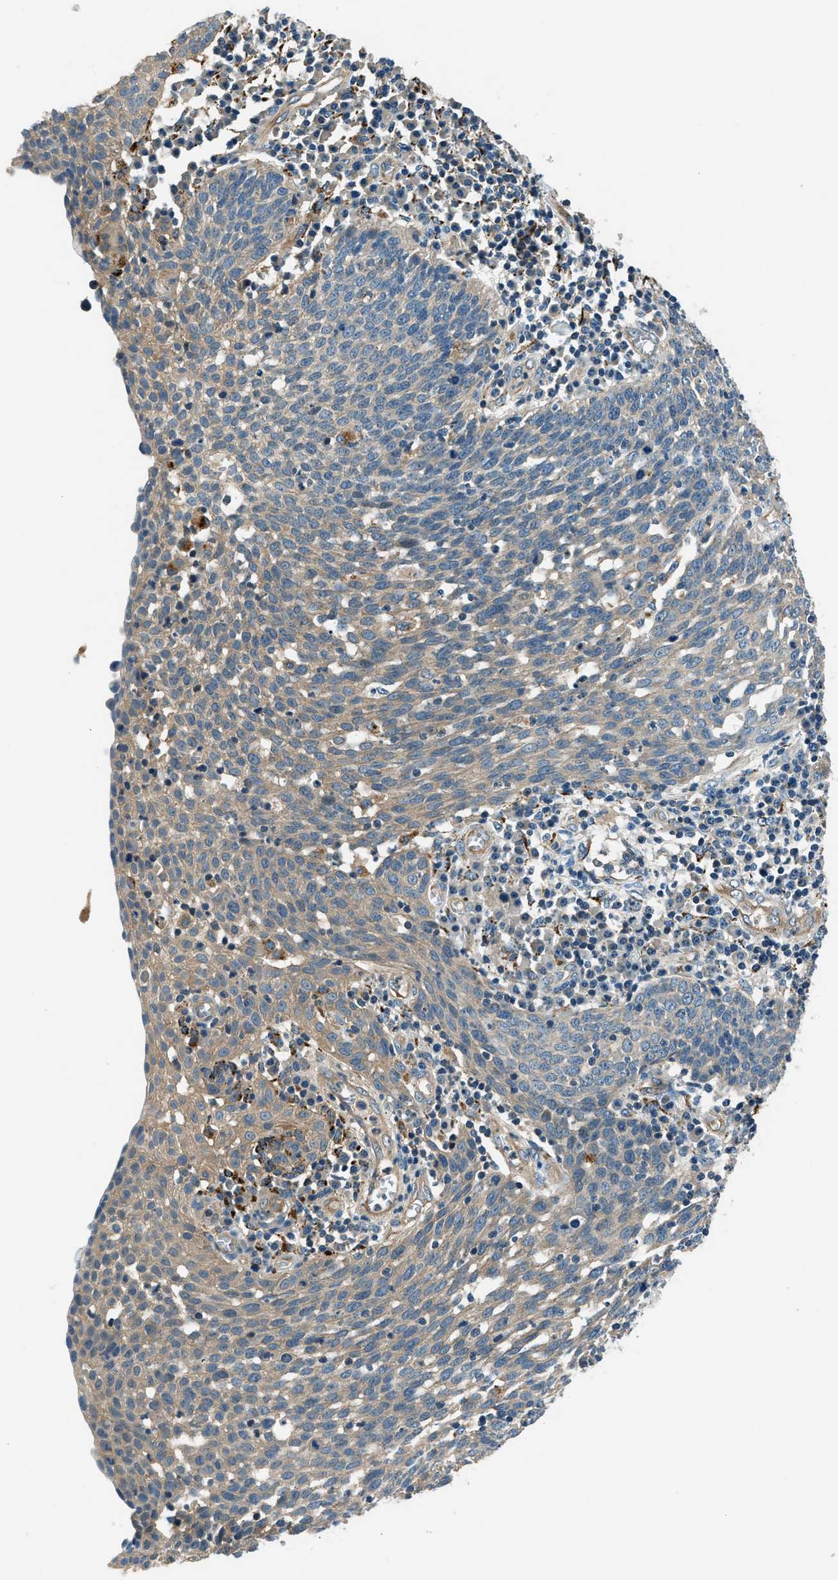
{"staining": {"intensity": "weak", "quantity": "25%-75%", "location": "cytoplasmic/membranous"}, "tissue": "cervical cancer", "cell_type": "Tumor cells", "image_type": "cancer", "snomed": [{"axis": "morphology", "description": "Squamous cell carcinoma, NOS"}, {"axis": "topography", "description": "Cervix"}], "caption": "IHC of human cervical cancer (squamous cell carcinoma) reveals low levels of weak cytoplasmic/membranous staining in approximately 25%-75% of tumor cells. The staining is performed using DAB (3,3'-diaminobenzidine) brown chromogen to label protein expression. The nuclei are counter-stained blue using hematoxylin.", "gene": "SLC19A2", "patient": {"sex": "female", "age": 34}}